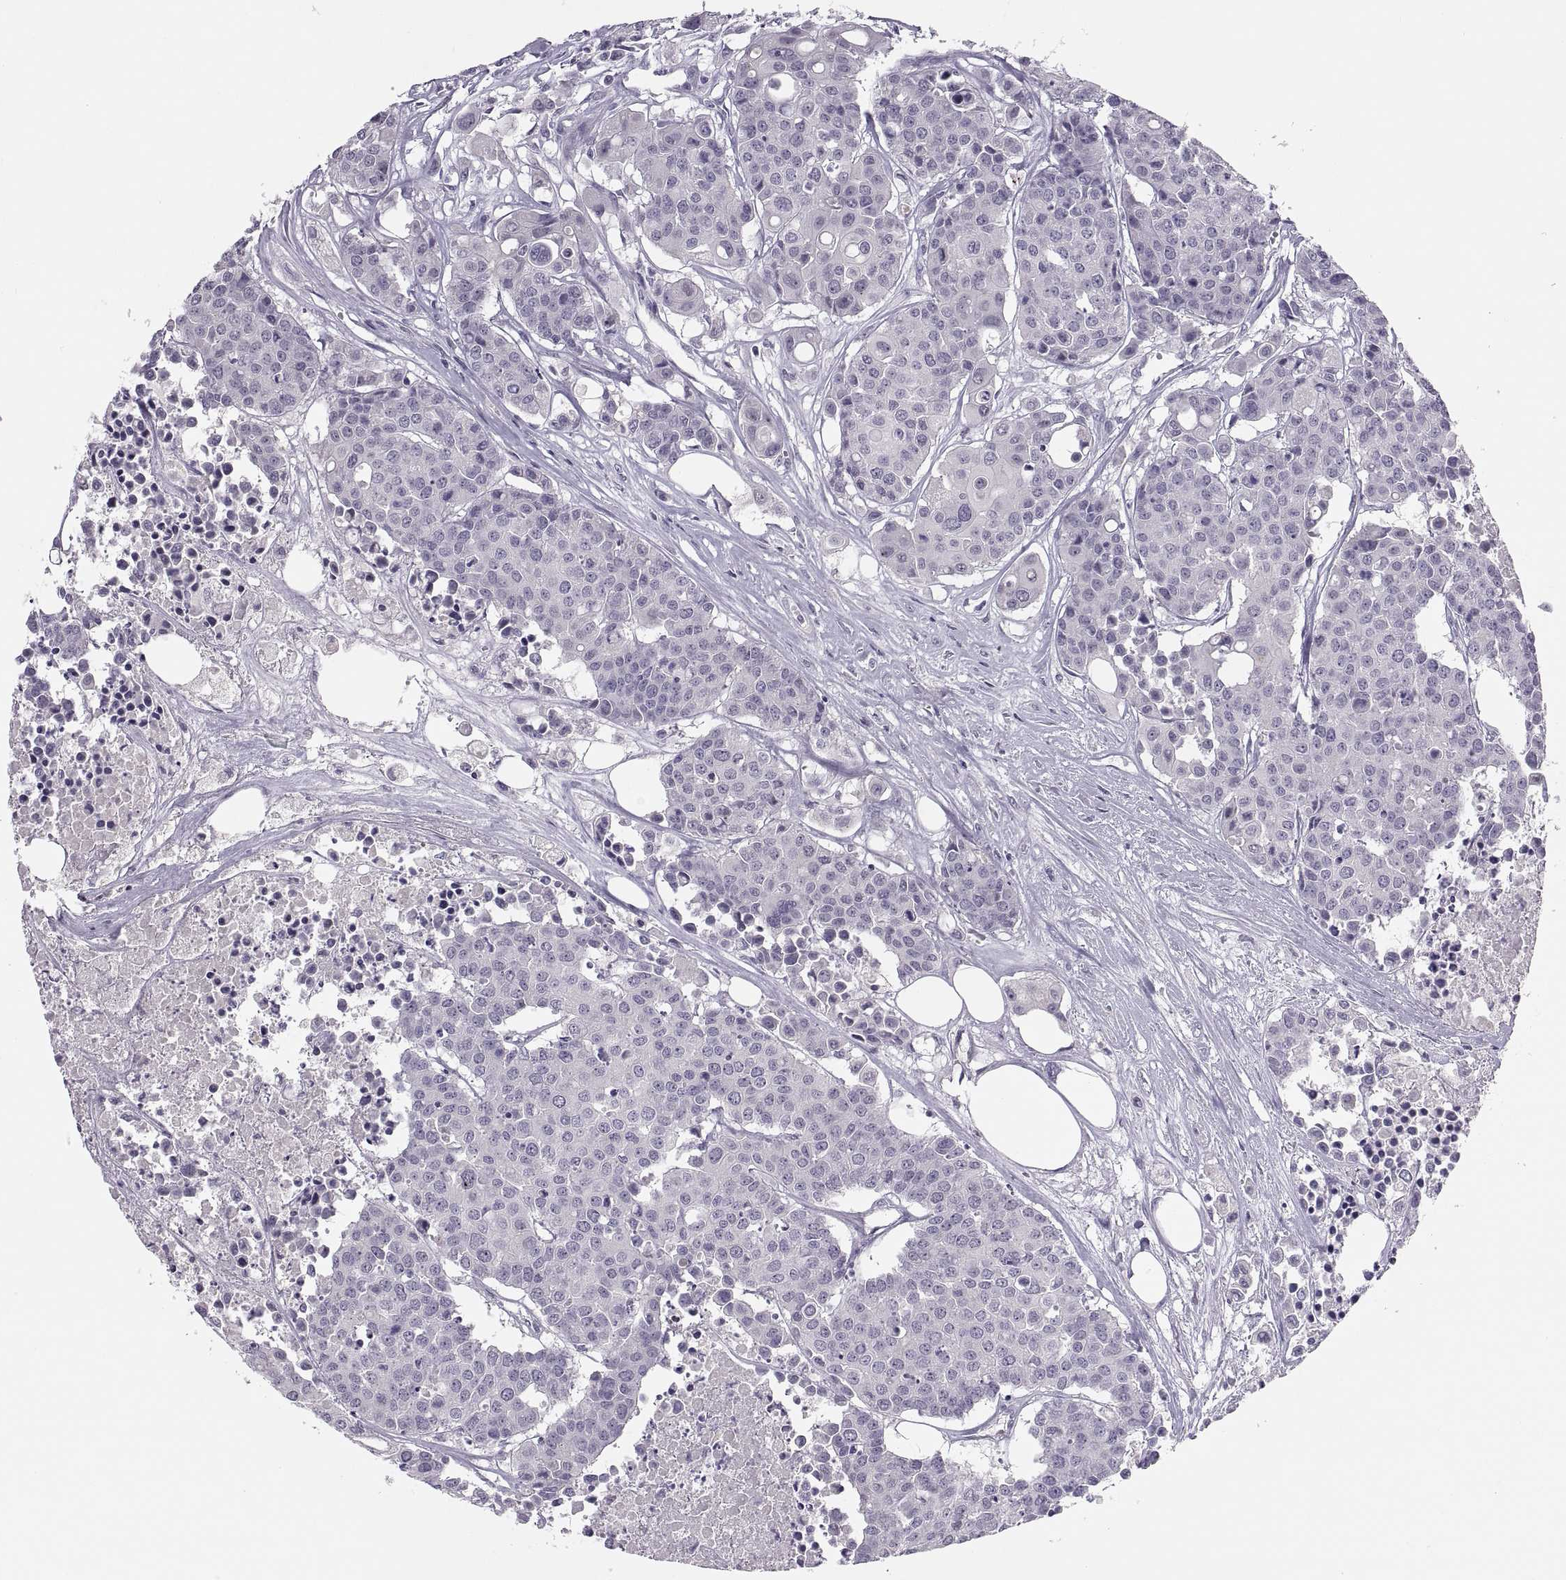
{"staining": {"intensity": "negative", "quantity": "none", "location": "none"}, "tissue": "carcinoid", "cell_type": "Tumor cells", "image_type": "cancer", "snomed": [{"axis": "morphology", "description": "Carcinoid, malignant, NOS"}, {"axis": "topography", "description": "Colon"}], "caption": "The histopathology image reveals no staining of tumor cells in carcinoid.", "gene": "CHCT1", "patient": {"sex": "male", "age": 81}}